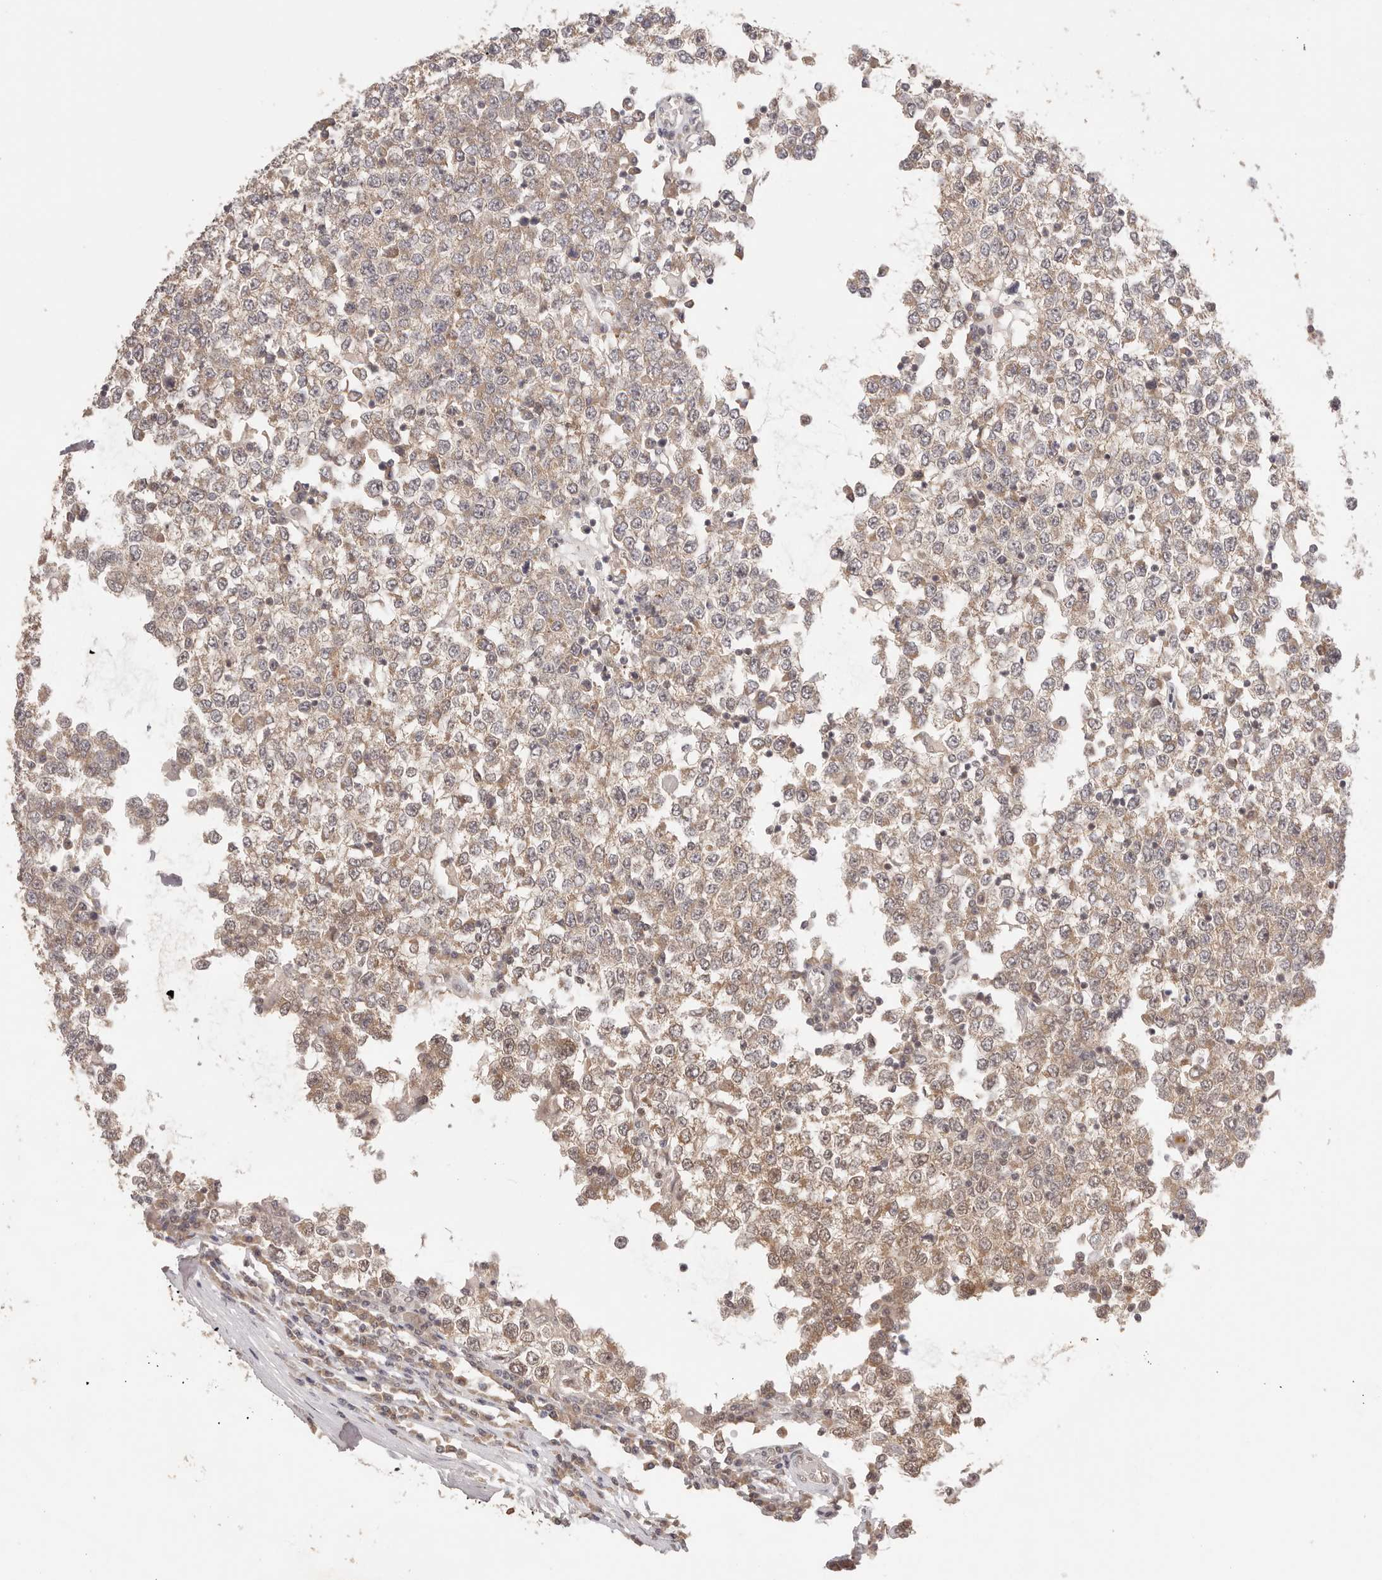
{"staining": {"intensity": "moderate", "quantity": ">75%", "location": "cytoplasmic/membranous,nuclear"}, "tissue": "testis cancer", "cell_type": "Tumor cells", "image_type": "cancer", "snomed": [{"axis": "morphology", "description": "Seminoma, NOS"}, {"axis": "topography", "description": "Testis"}], "caption": "High-magnification brightfield microscopy of testis seminoma stained with DAB (brown) and counterstained with hematoxylin (blue). tumor cells exhibit moderate cytoplasmic/membranous and nuclear expression is present in about>75% of cells. (DAB (3,3'-diaminobenzidine) IHC with brightfield microscopy, high magnification).", "gene": "RFC3", "patient": {"sex": "male", "age": 65}}